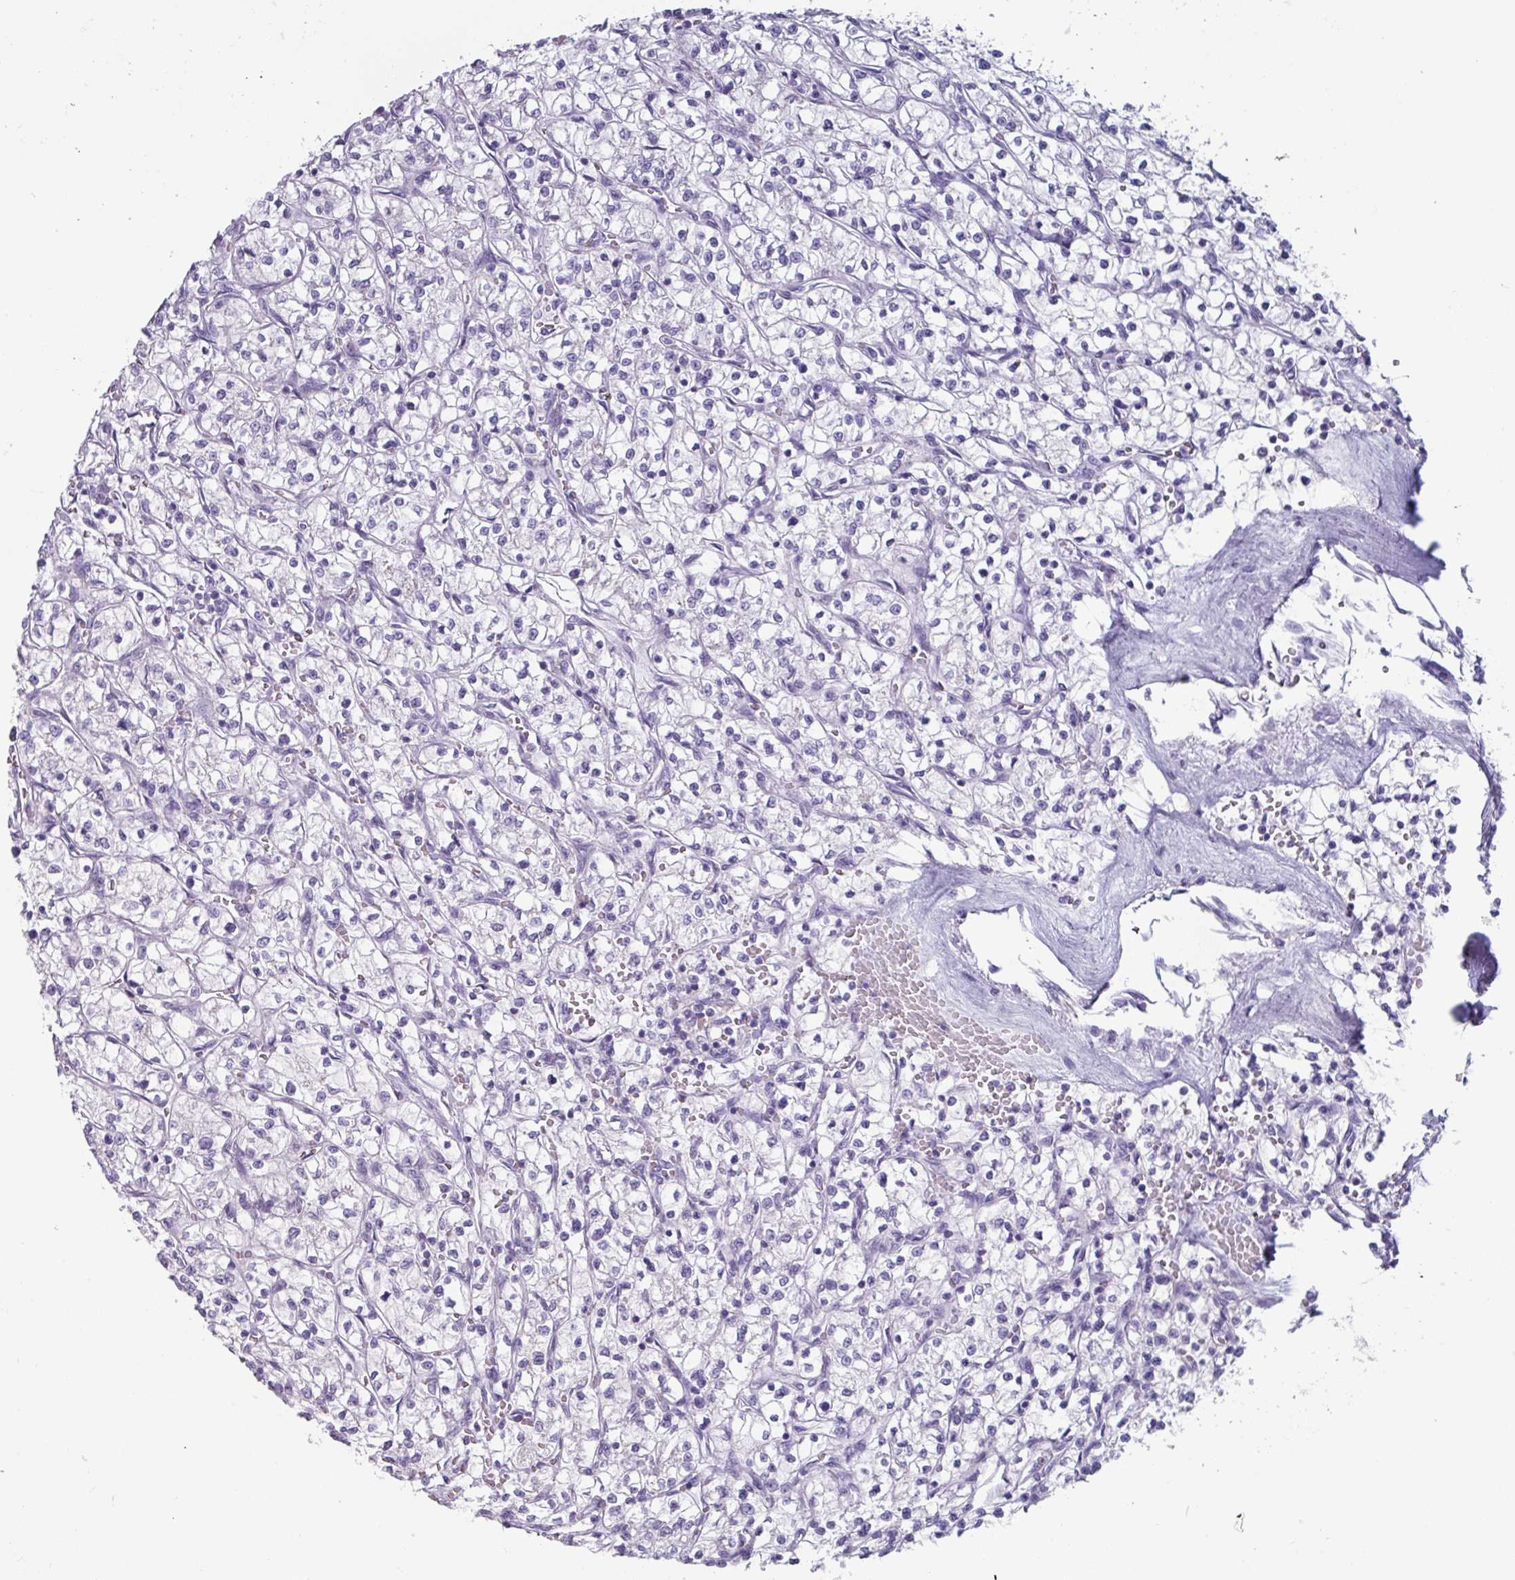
{"staining": {"intensity": "negative", "quantity": "none", "location": "none"}, "tissue": "renal cancer", "cell_type": "Tumor cells", "image_type": "cancer", "snomed": [{"axis": "morphology", "description": "Adenocarcinoma, NOS"}, {"axis": "topography", "description": "Kidney"}], "caption": "Protein analysis of renal cancer (adenocarcinoma) shows no significant staining in tumor cells.", "gene": "OR2T10", "patient": {"sex": "female", "age": 64}}